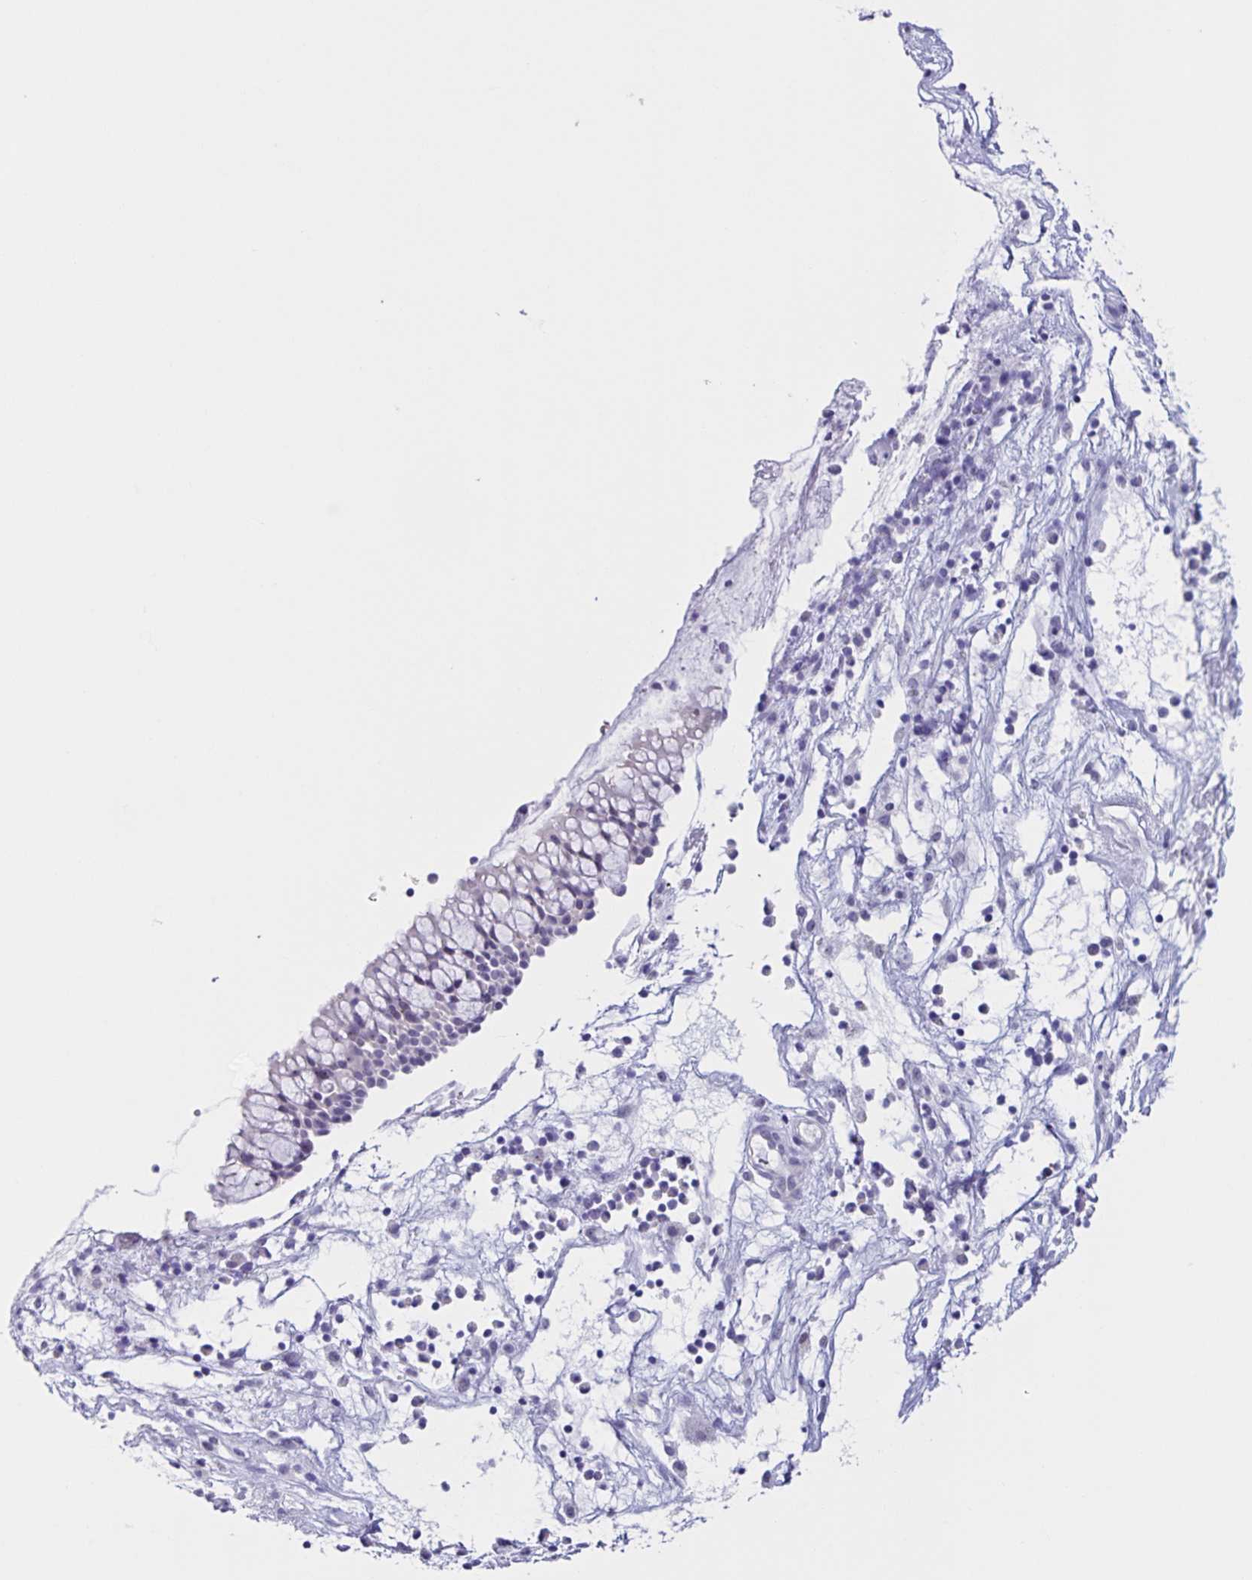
{"staining": {"intensity": "negative", "quantity": "none", "location": "none"}, "tissue": "nasopharynx", "cell_type": "Respiratory epithelial cells", "image_type": "normal", "snomed": [{"axis": "morphology", "description": "Normal tissue, NOS"}, {"axis": "topography", "description": "Nasopharynx"}], "caption": "High magnification brightfield microscopy of normal nasopharynx stained with DAB (3,3'-diaminobenzidine) (brown) and counterstained with hematoxylin (blue): respiratory epithelial cells show no significant positivity.", "gene": "FAM170A", "patient": {"sex": "male", "age": 56}}